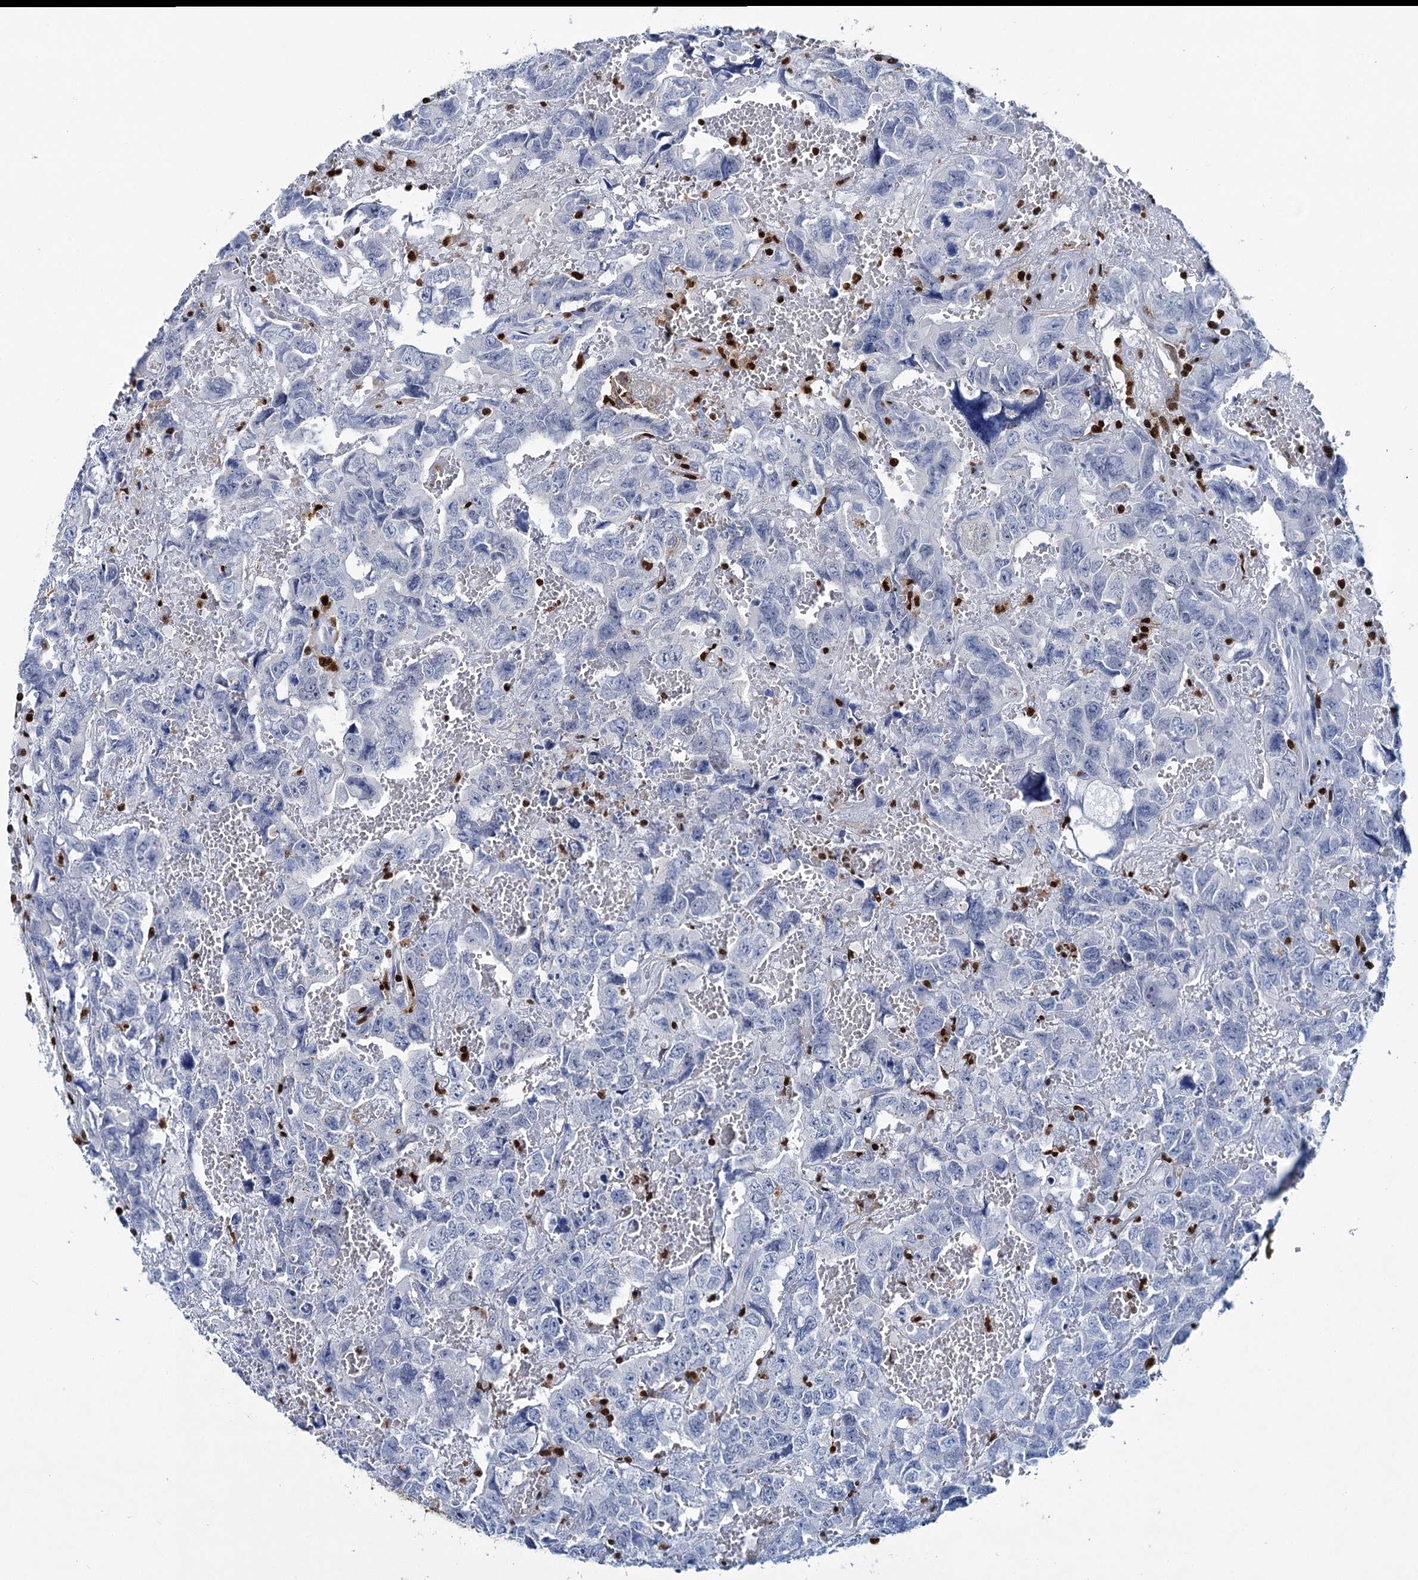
{"staining": {"intensity": "negative", "quantity": "none", "location": "none"}, "tissue": "testis cancer", "cell_type": "Tumor cells", "image_type": "cancer", "snomed": [{"axis": "morphology", "description": "Carcinoma, Embryonal, NOS"}, {"axis": "topography", "description": "Testis"}], "caption": "Tumor cells show no significant staining in embryonal carcinoma (testis).", "gene": "CELF2", "patient": {"sex": "male", "age": 45}}